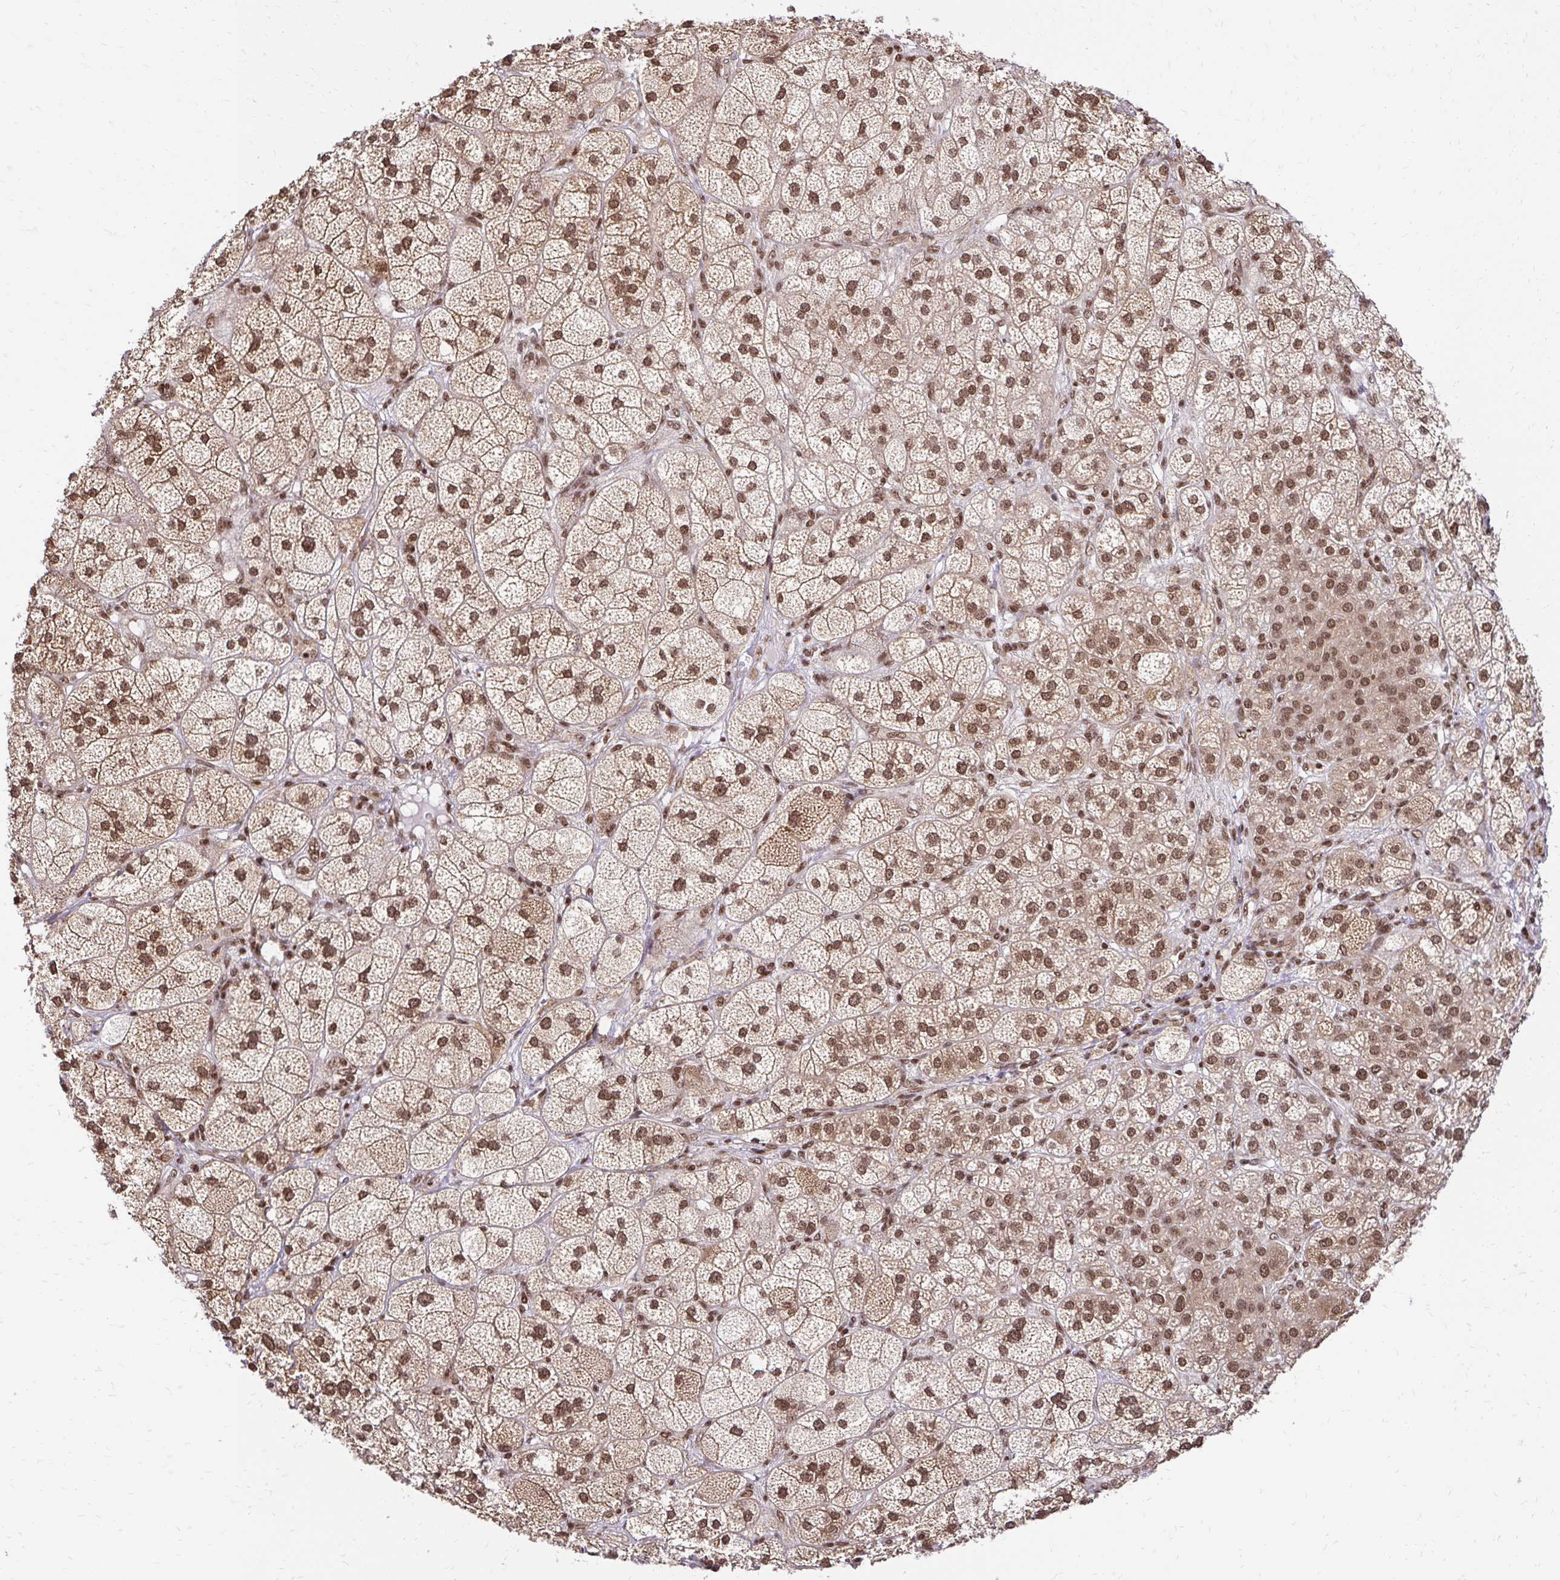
{"staining": {"intensity": "strong", "quantity": ">75%", "location": "cytoplasmic/membranous,nuclear"}, "tissue": "adrenal gland", "cell_type": "Glandular cells", "image_type": "normal", "snomed": [{"axis": "morphology", "description": "Normal tissue, NOS"}, {"axis": "topography", "description": "Adrenal gland"}], "caption": "High-power microscopy captured an IHC photomicrograph of normal adrenal gland, revealing strong cytoplasmic/membranous,nuclear staining in about >75% of glandular cells. (brown staining indicates protein expression, while blue staining denotes nuclei).", "gene": "GLYR1", "patient": {"sex": "female", "age": 60}}